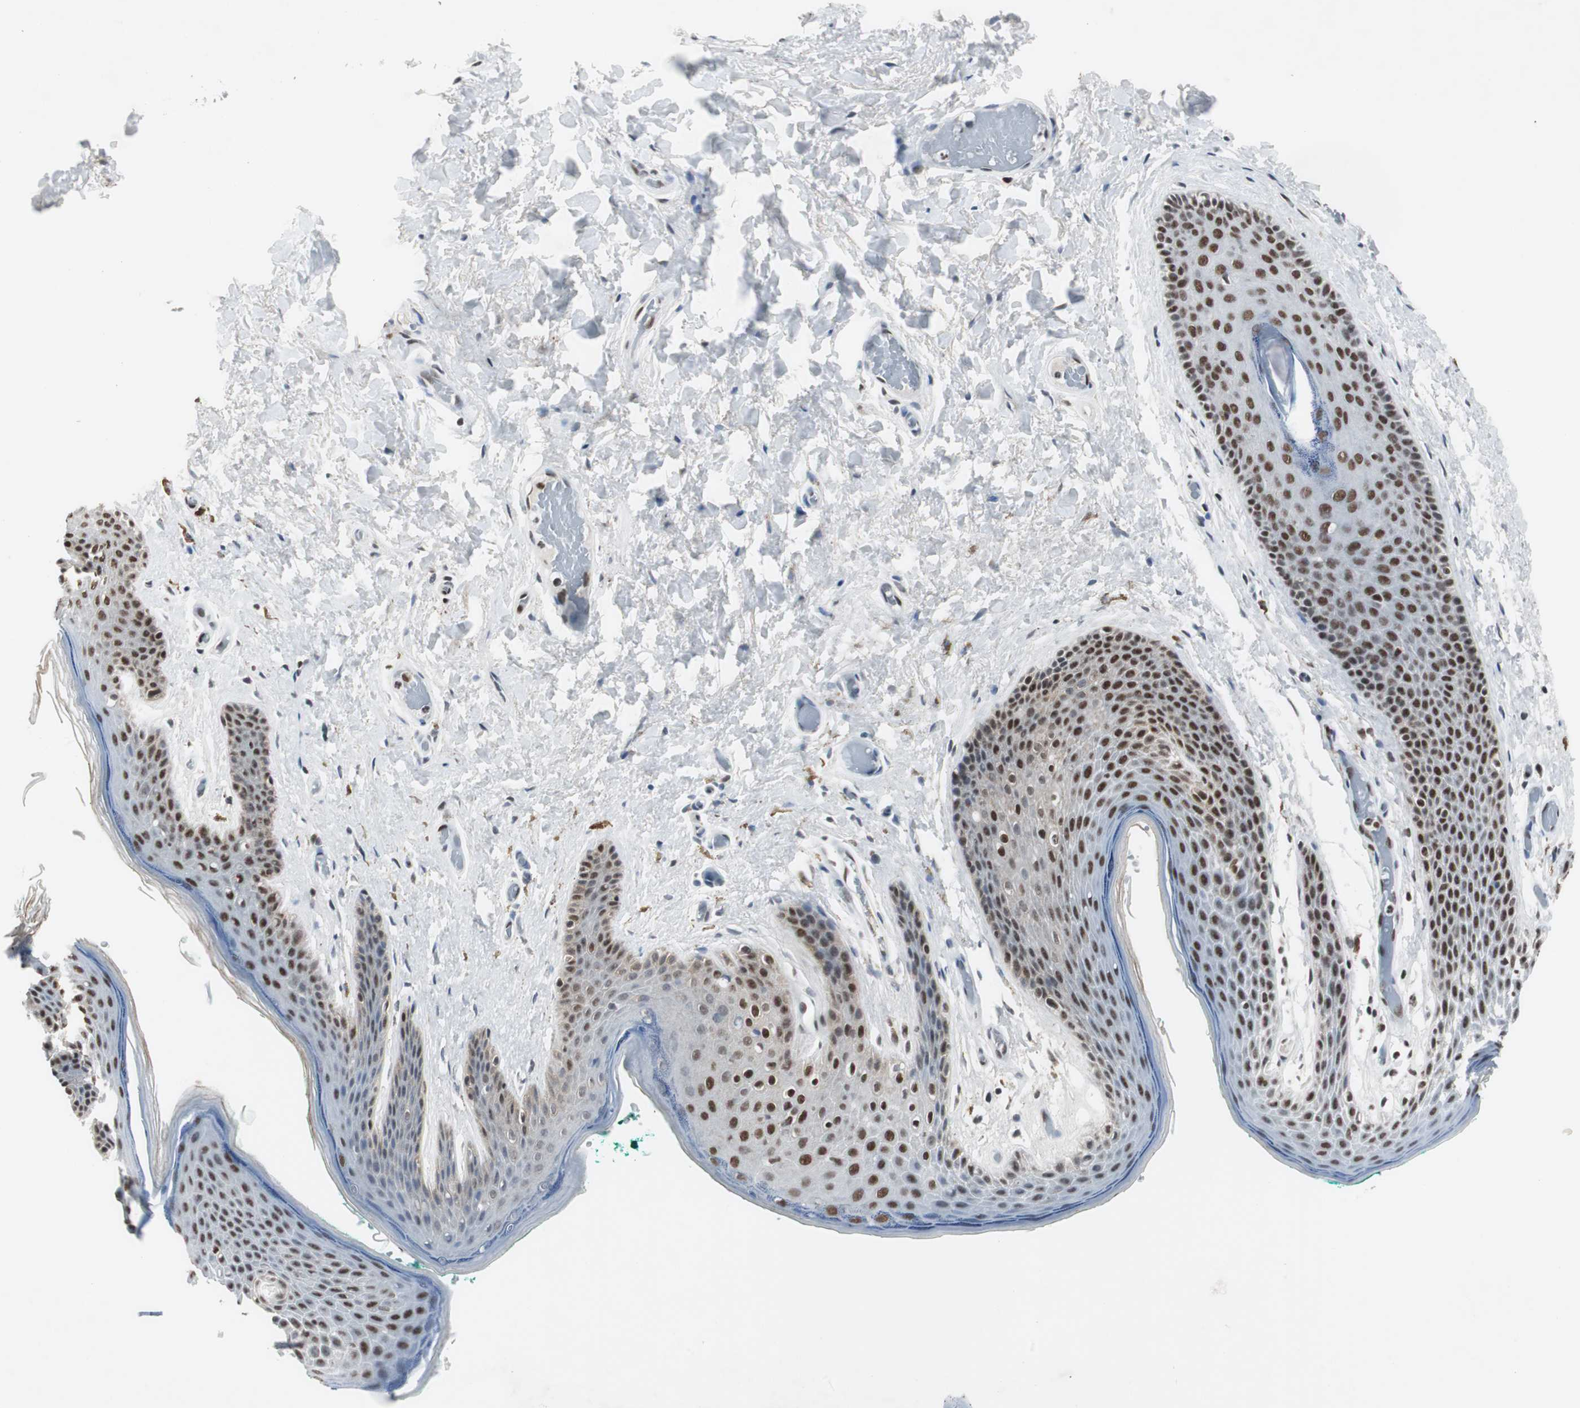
{"staining": {"intensity": "strong", "quantity": ">75%", "location": "nuclear"}, "tissue": "skin", "cell_type": "Epidermal cells", "image_type": "normal", "snomed": [{"axis": "morphology", "description": "Normal tissue, NOS"}, {"axis": "topography", "description": "Anal"}], "caption": "Immunohistochemistry (IHC) photomicrograph of unremarkable skin stained for a protein (brown), which reveals high levels of strong nuclear staining in about >75% of epidermal cells.", "gene": "RAD9A", "patient": {"sex": "male", "age": 74}}